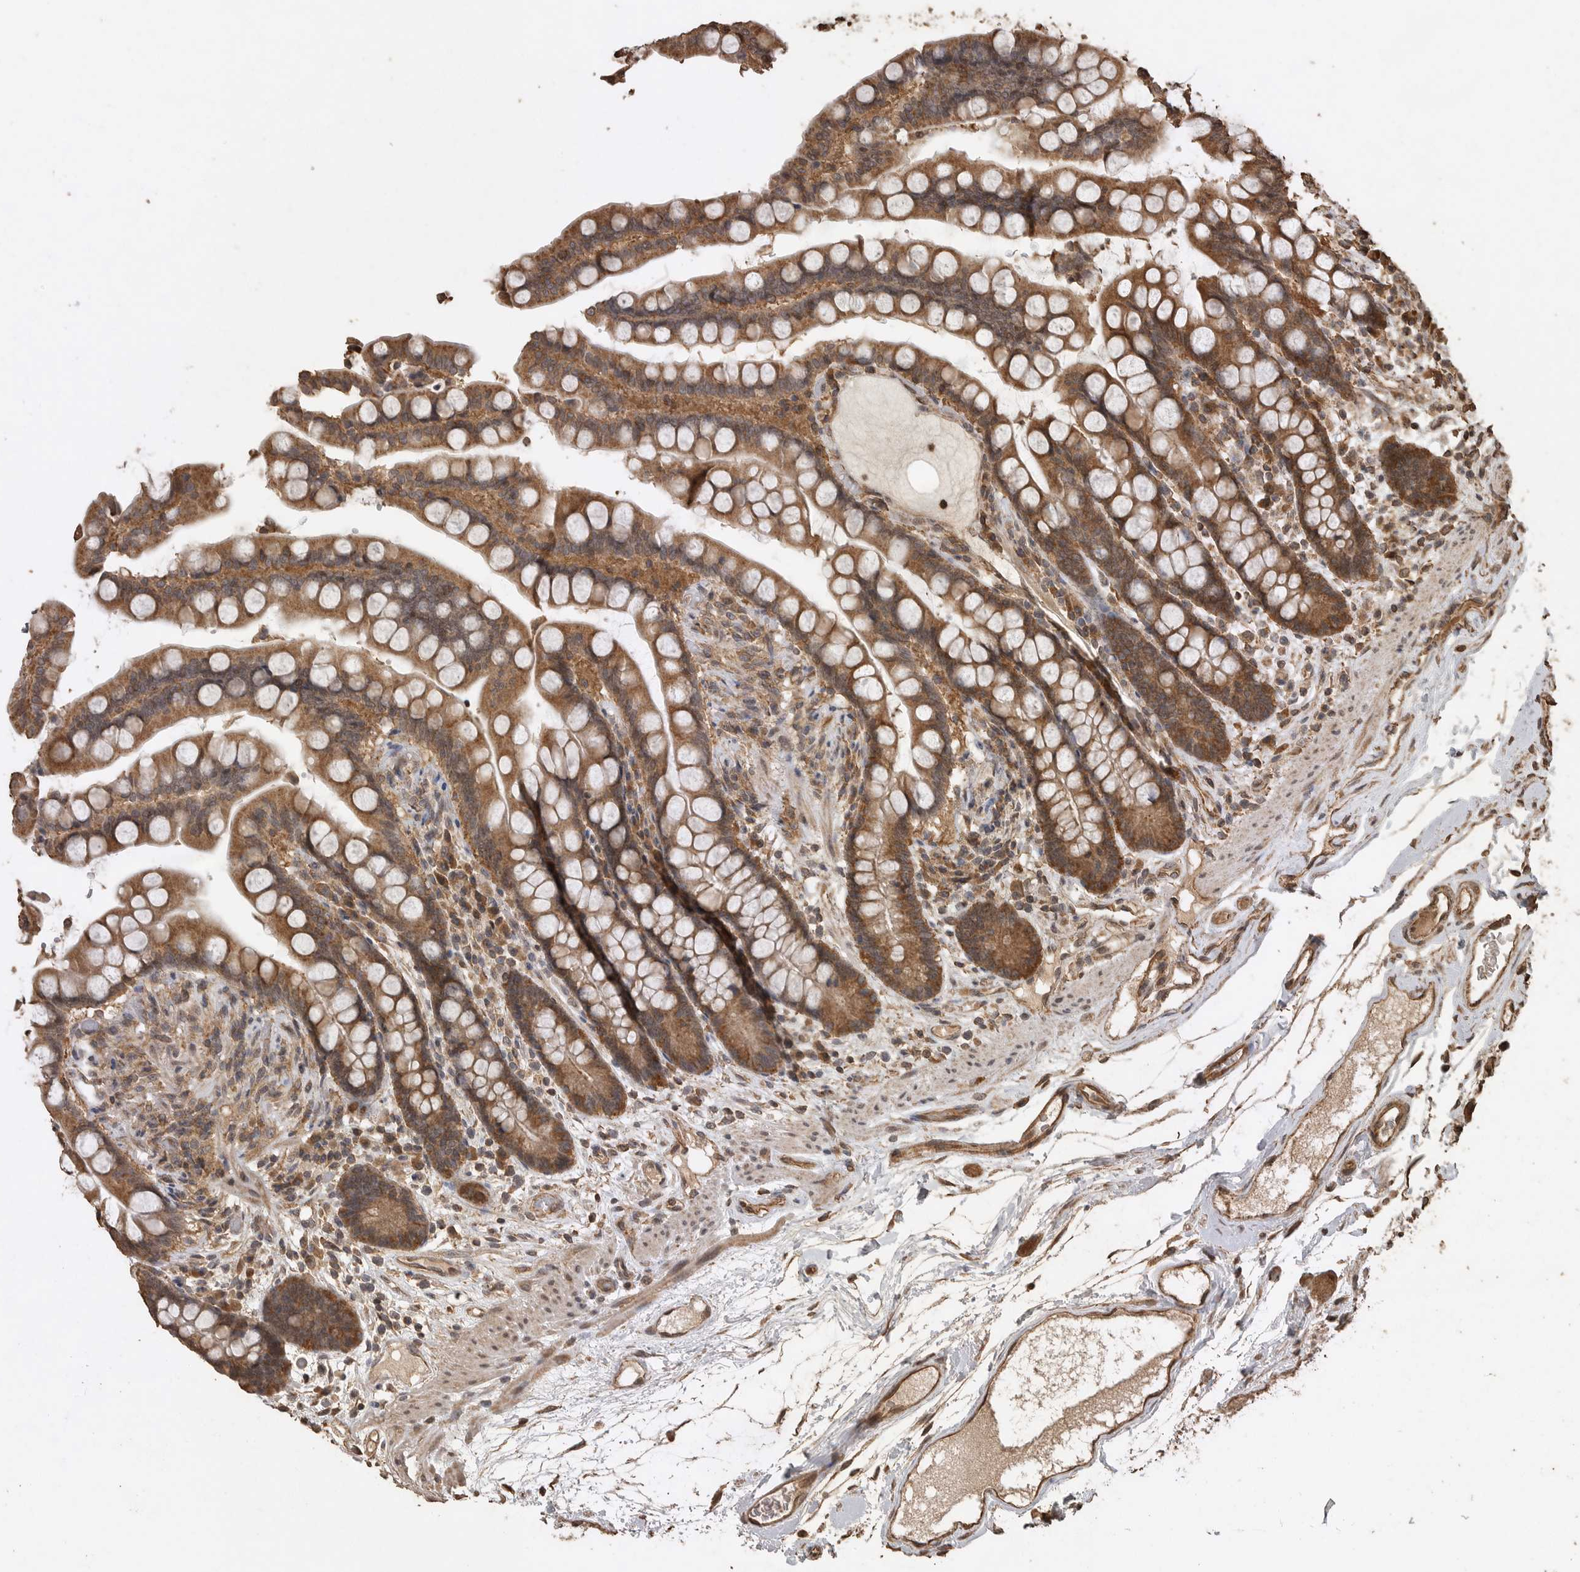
{"staining": {"intensity": "moderate", "quantity": ">75%", "location": "cytoplasmic/membranous"}, "tissue": "colon", "cell_type": "Endothelial cells", "image_type": "normal", "snomed": [{"axis": "morphology", "description": "Normal tissue, NOS"}, {"axis": "topography", "description": "Colon"}], "caption": "DAB immunohistochemical staining of normal human colon reveals moderate cytoplasmic/membranous protein expression in approximately >75% of endothelial cells. (DAB = brown stain, brightfield microscopy at high magnification).", "gene": "PINK1", "patient": {"sex": "male", "age": 73}}